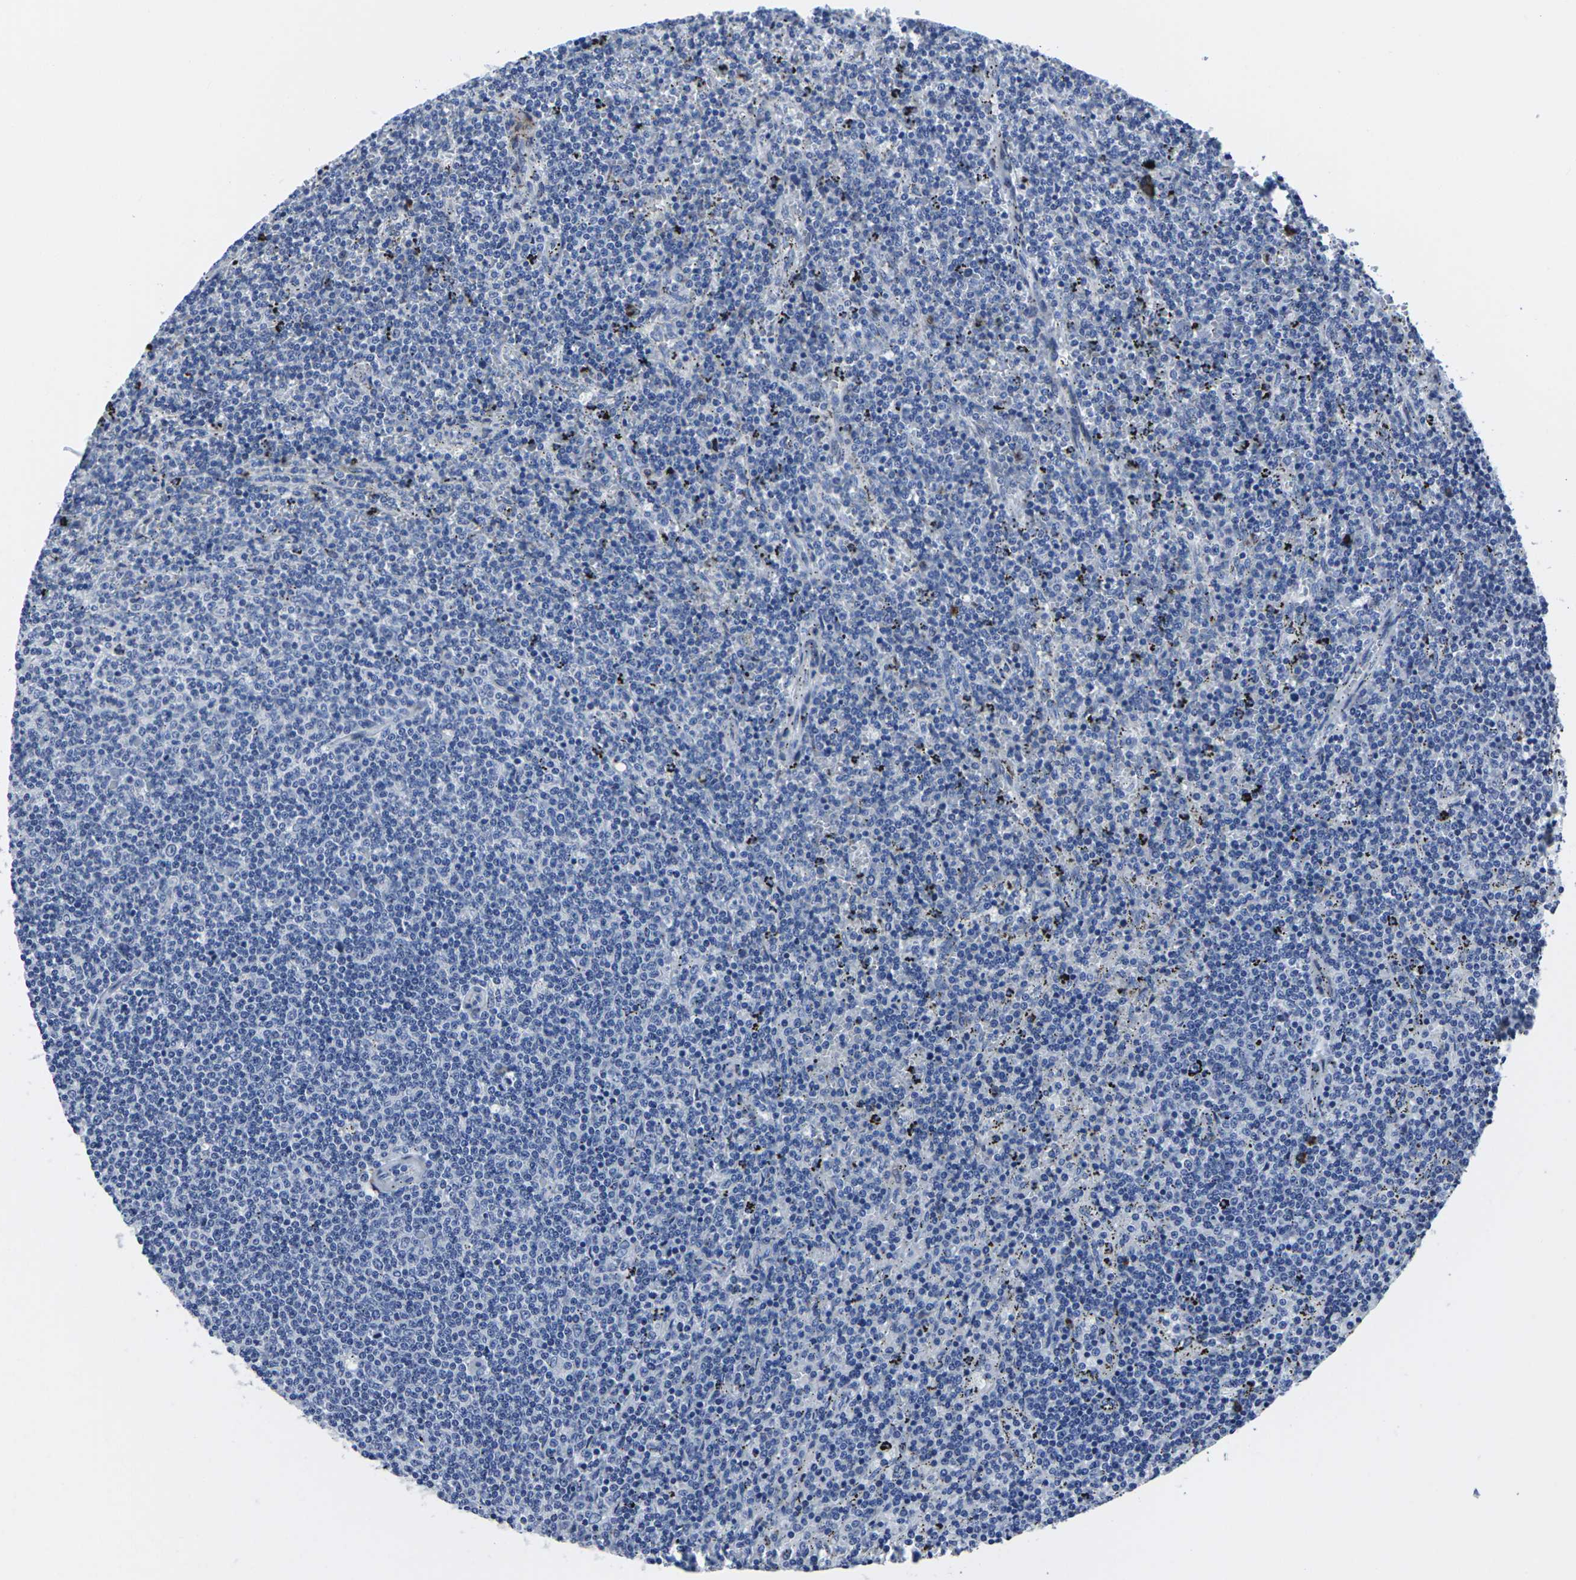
{"staining": {"intensity": "negative", "quantity": "none", "location": "none"}, "tissue": "lymphoma", "cell_type": "Tumor cells", "image_type": "cancer", "snomed": [{"axis": "morphology", "description": "Malignant lymphoma, non-Hodgkin's type, Low grade"}, {"axis": "topography", "description": "Spleen"}], "caption": "Histopathology image shows no protein expression in tumor cells of lymphoma tissue.", "gene": "RPN1", "patient": {"sex": "female", "age": 50}}